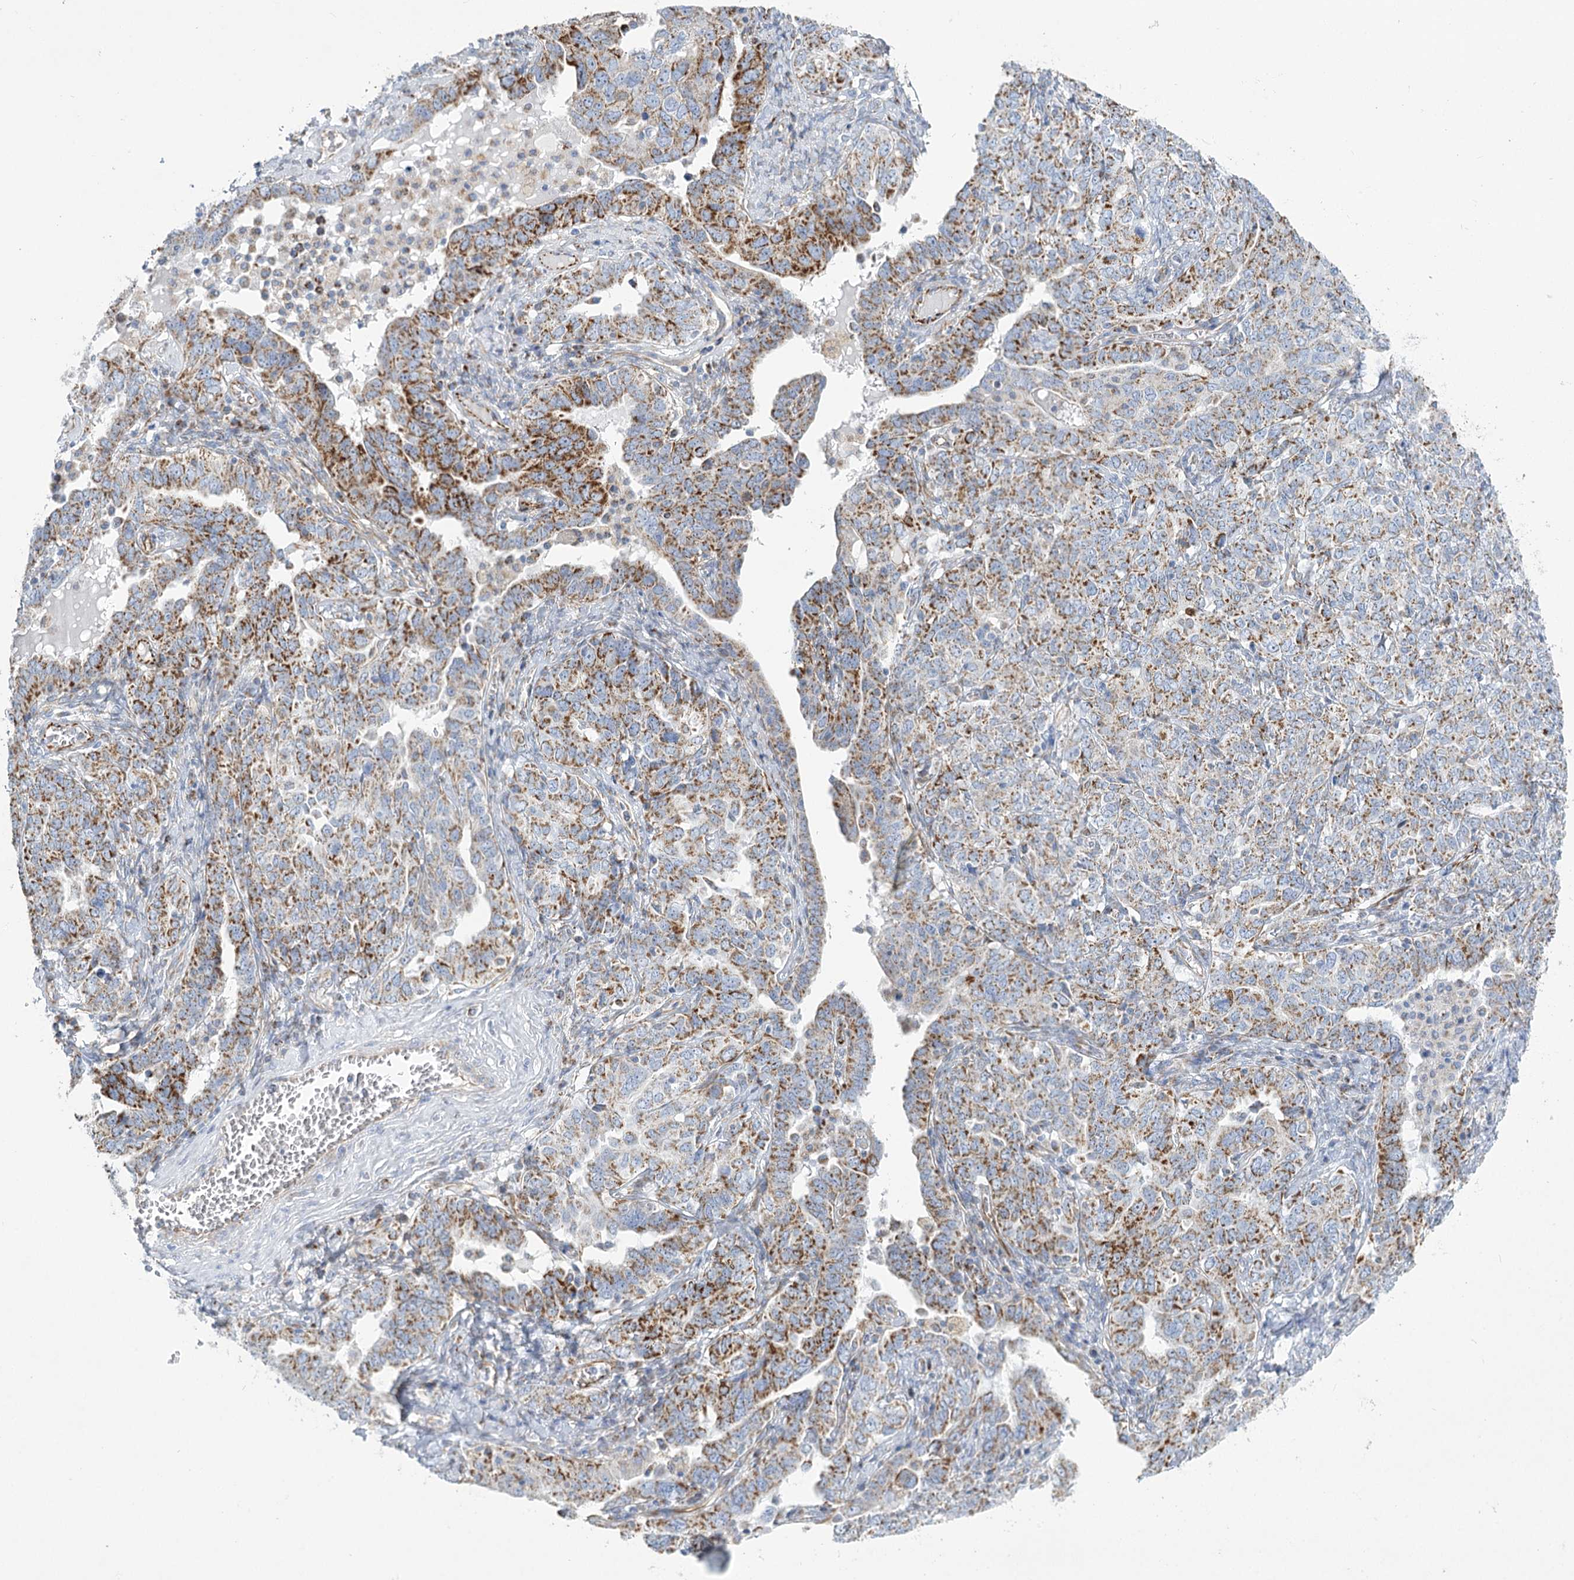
{"staining": {"intensity": "strong", "quantity": "25%-75%", "location": "cytoplasmic/membranous"}, "tissue": "ovarian cancer", "cell_type": "Tumor cells", "image_type": "cancer", "snomed": [{"axis": "morphology", "description": "Carcinoma, endometroid"}, {"axis": "topography", "description": "Ovary"}], "caption": "Ovarian cancer (endometroid carcinoma) stained with a protein marker demonstrates strong staining in tumor cells.", "gene": "DHTKD1", "patient": {"sex": "female", "age": 62}}